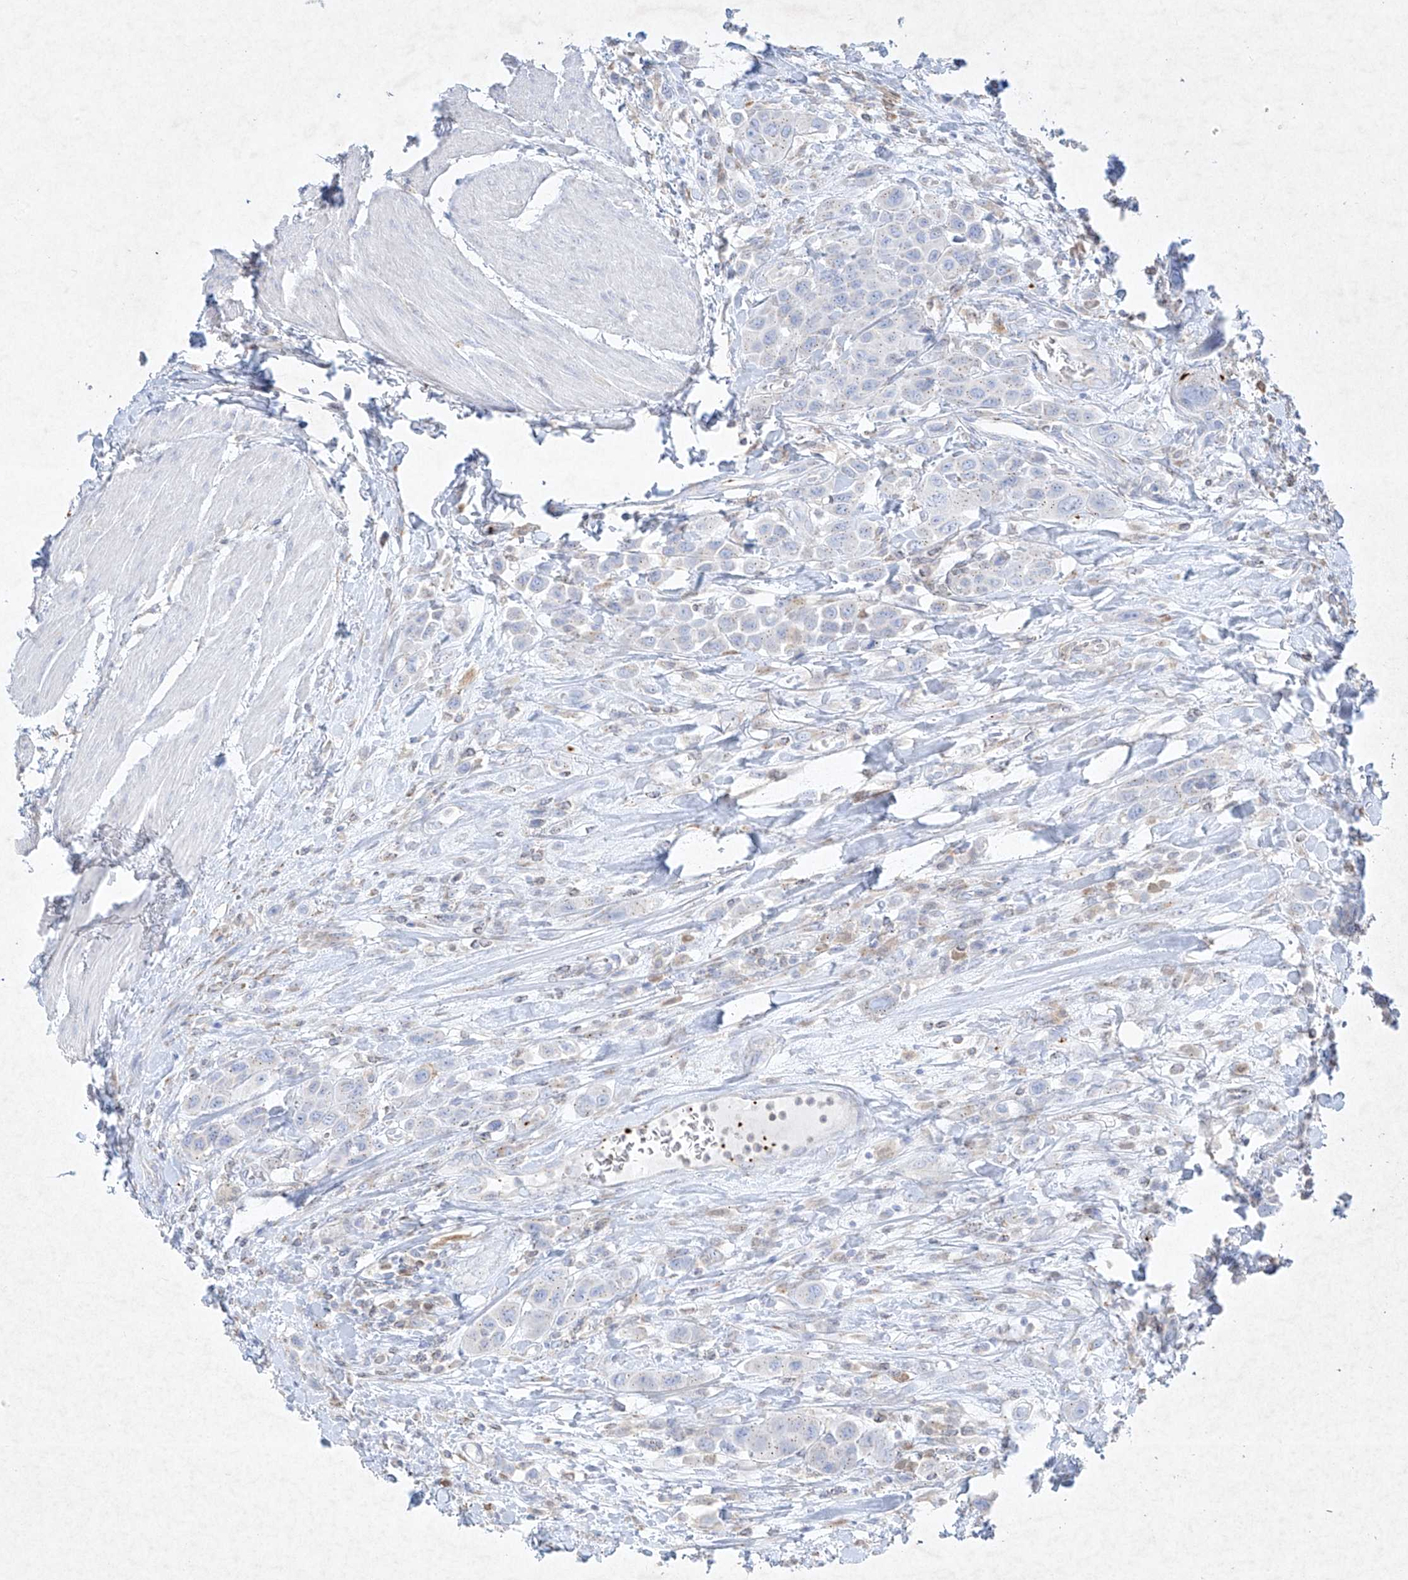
{"staining": {"intensity": "negative", "quantity": "none", "location": "none"}, "tissue": "urothelial cancer", "cell_type": "Tumor cells", "image_type": "cancer", "snomed": [{"axis": "morphology", "description": "Urothelial carcinoma, High grade"}, {"axis": "topography", "description": "Urinary bladder"}], "caption": "This micrograph is of urothelial cancer stained with IHC to label a protein in brown with the nuclei are counter-stained blue. There is no staining in tumor cells.", "gene": "PLEK", "patient": {"sex": "male", "age": 50}}